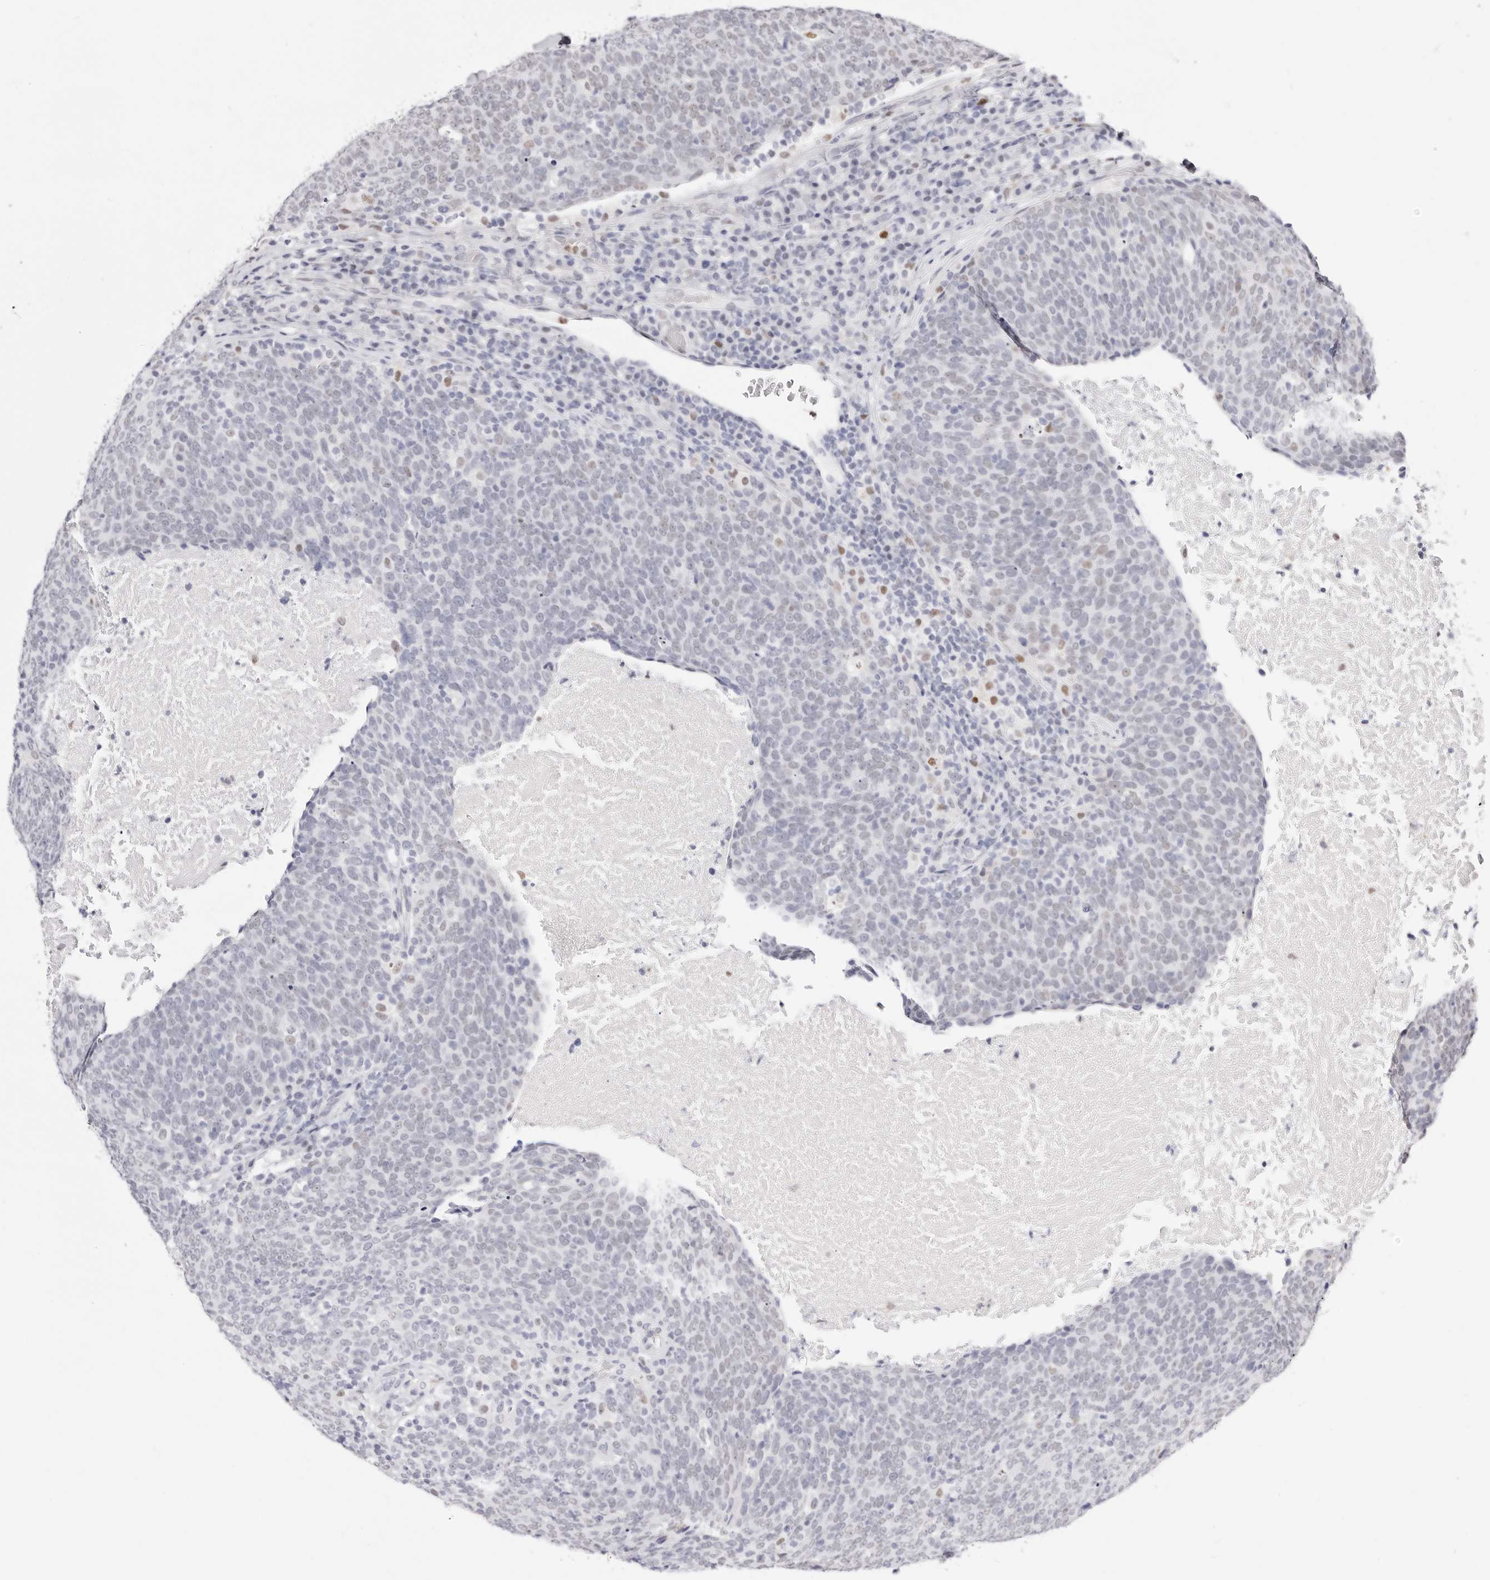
{"staining": {"intensity": "negative", "quantity": "none", "location": "none"}, "tissue": "head and neck cancer", "cell_type": "Tumor cells", "image_type": "cancer", "snomed": [{"axis": "morphology", "description": "Squamous cell carcinoma, NOS"}, {"axis": "morphology", "description": "Squamous cell carcinoma, metastatic, NOS"}, {"axis": "topography", "description": "Lymph node"}, {"axis": "topography", "description": "Head-Neck"}], "caption": "This is a photomicrograph of IHC staining of head and neck squamous cell carcinoma, which shows no staining in tumor cells. (DAB immunohistochemistry, high magnification).", "gene": "TKT", "patient": {"sex": "male", "age": 62}}